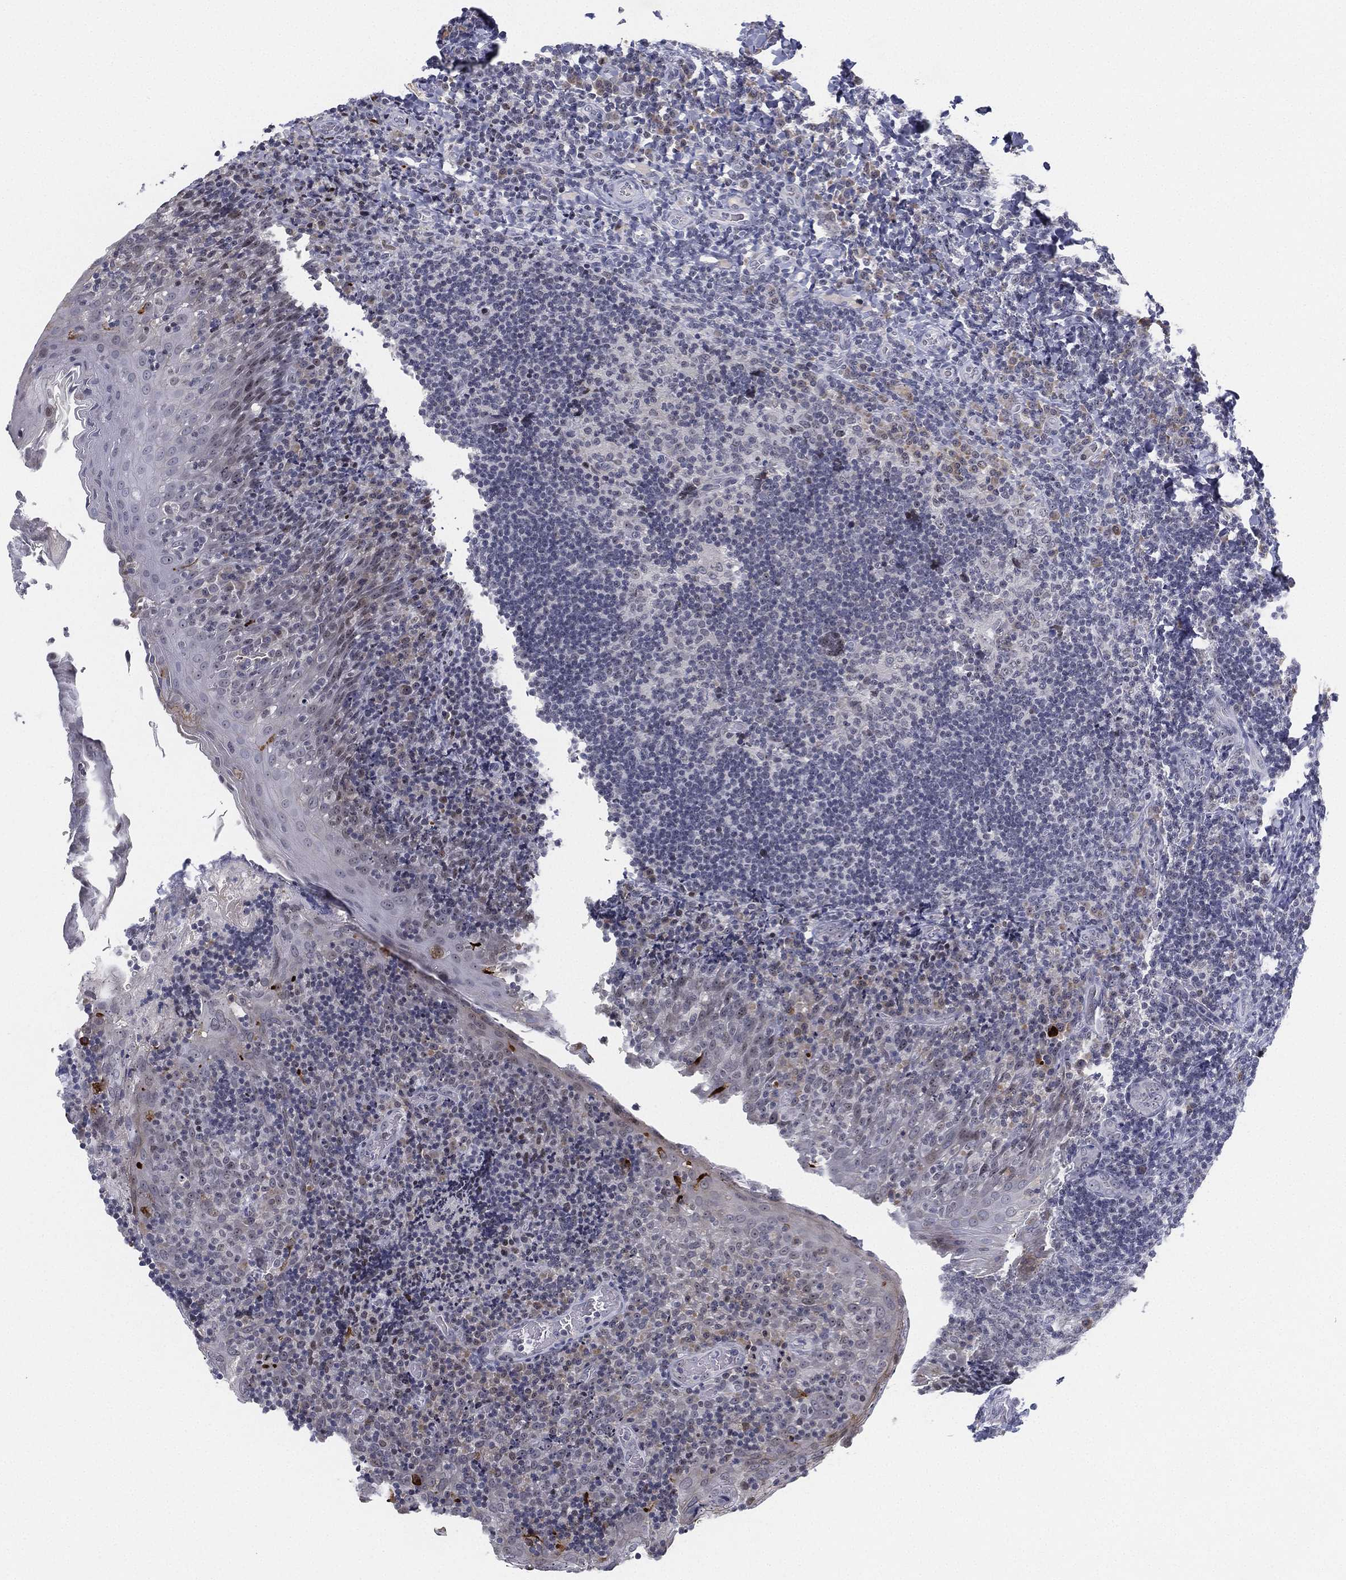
{"staining": {"intensity": "negative", "quantity": "none", "location": "none"}, "tissue": "tonsil", "cell_type": "Germinal center cells", "image_type": "normal", "snomed": [{"axis": "morphology", "description": "Normal tissue, NOS"}, {"axis": "topography", "description": "Tonsil"}], "caption": "This is a image of IHC staining of benign tonsil, which shows no positivity in germinal center cells. (DAB immunohistochemistry visualized using brightfield microscopy, high magnification).", "gene": "MS4A8", "patient": {"sex": "male", "age": 17}}